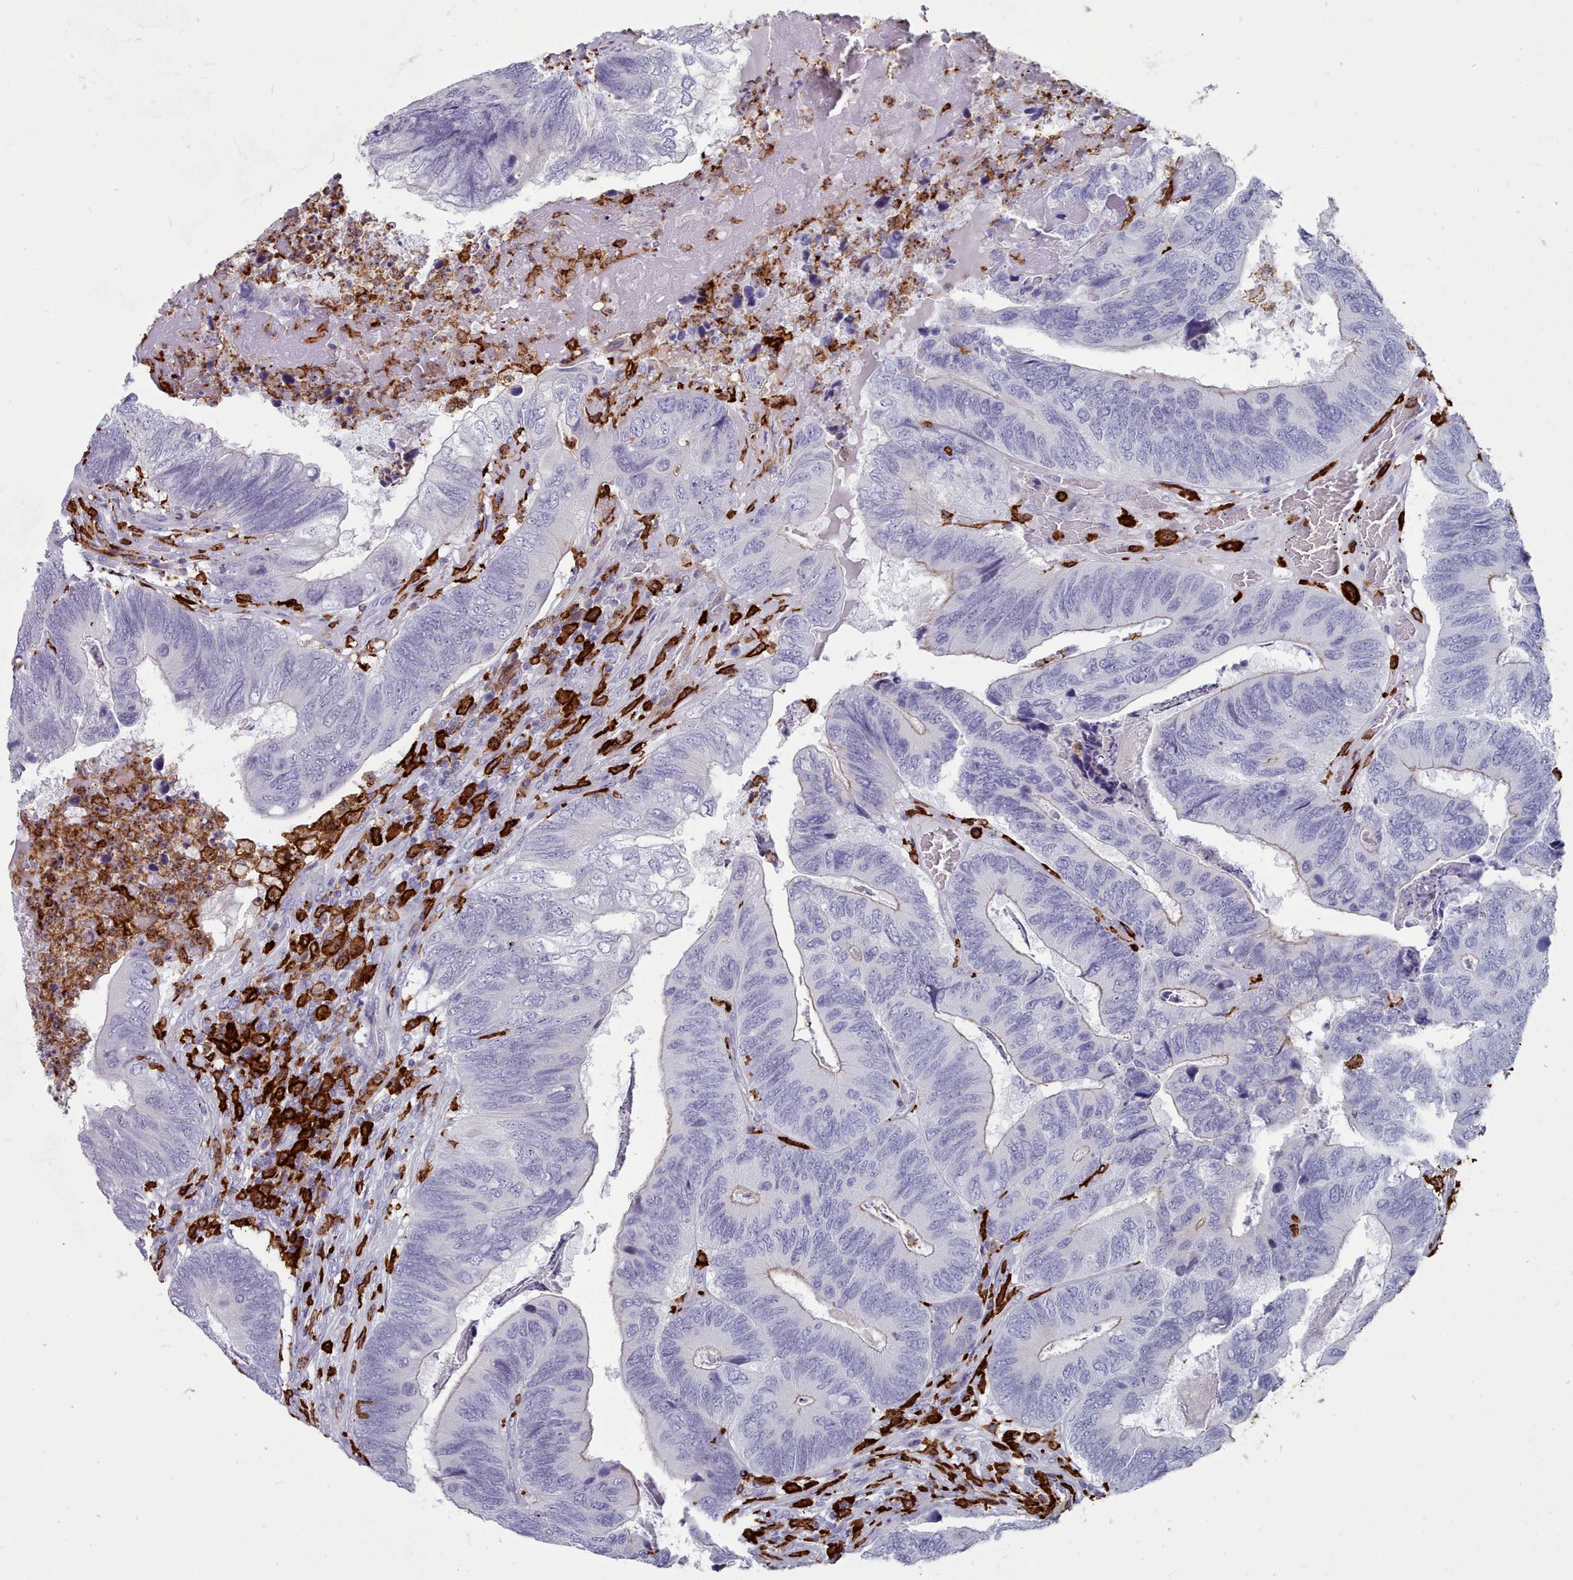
{"staining": {"intensity": "negative", "quantity": "none", "location": "none"}, "tissue": "colorectal cancer", "cell_type": "Tumor cells", "image_type": "cancer", "snomed": [{"axis": "morphology", "description": "Adenocarcinoma, NOS"}, {"axis": "topography", "description": "Colon"}], "caption": "Immunohistochemistry (IHC) micrograph of colorectal adenocarcinoma stained for a protein (brown), which reveals no staining in tumor cells.", "gene": "AIF1", "patient": {"sex": "female", "age": 67}}